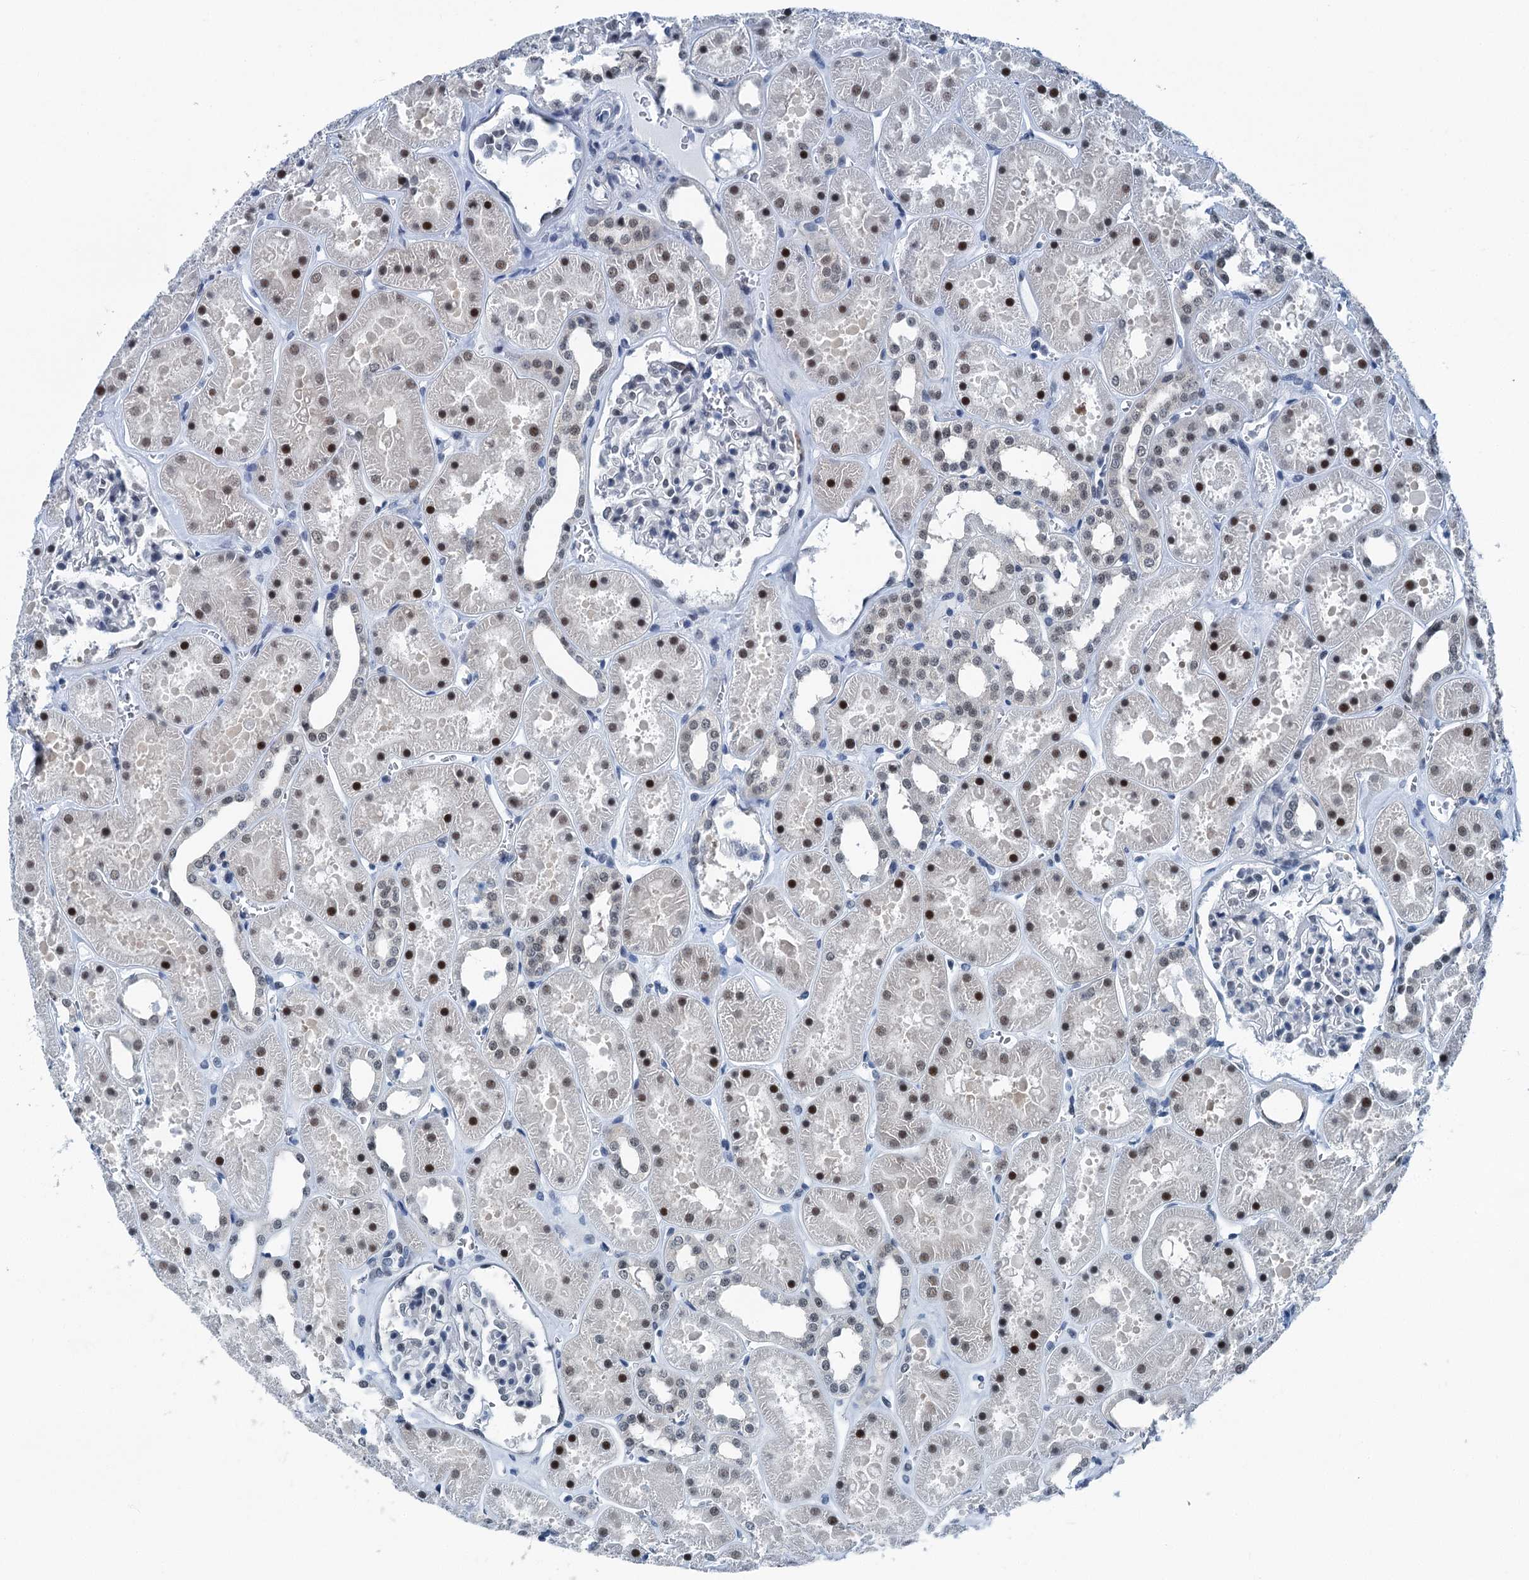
{"staining": {"intensity": "weak", "quantity": "<25%", "location": "nuclear"}, "tissue": "kidney", "cell_type": "Cells in glomeruli", "image_type": "normal", "snomed": [{"axis": "morphology", "description": "Normal tissue, NOS"}, {"axis": "topography", "description": "Kidney"}], "caption": "Immunohistochemistry (IHC) micrograph of benign kidney: kidney stained with DAB (3,3'-diaminobenzidine) displays no significant protein positivity in cells in glomeruli.", "gene": "TRPT1", "patient": {"sex": "female", "age": 41}}